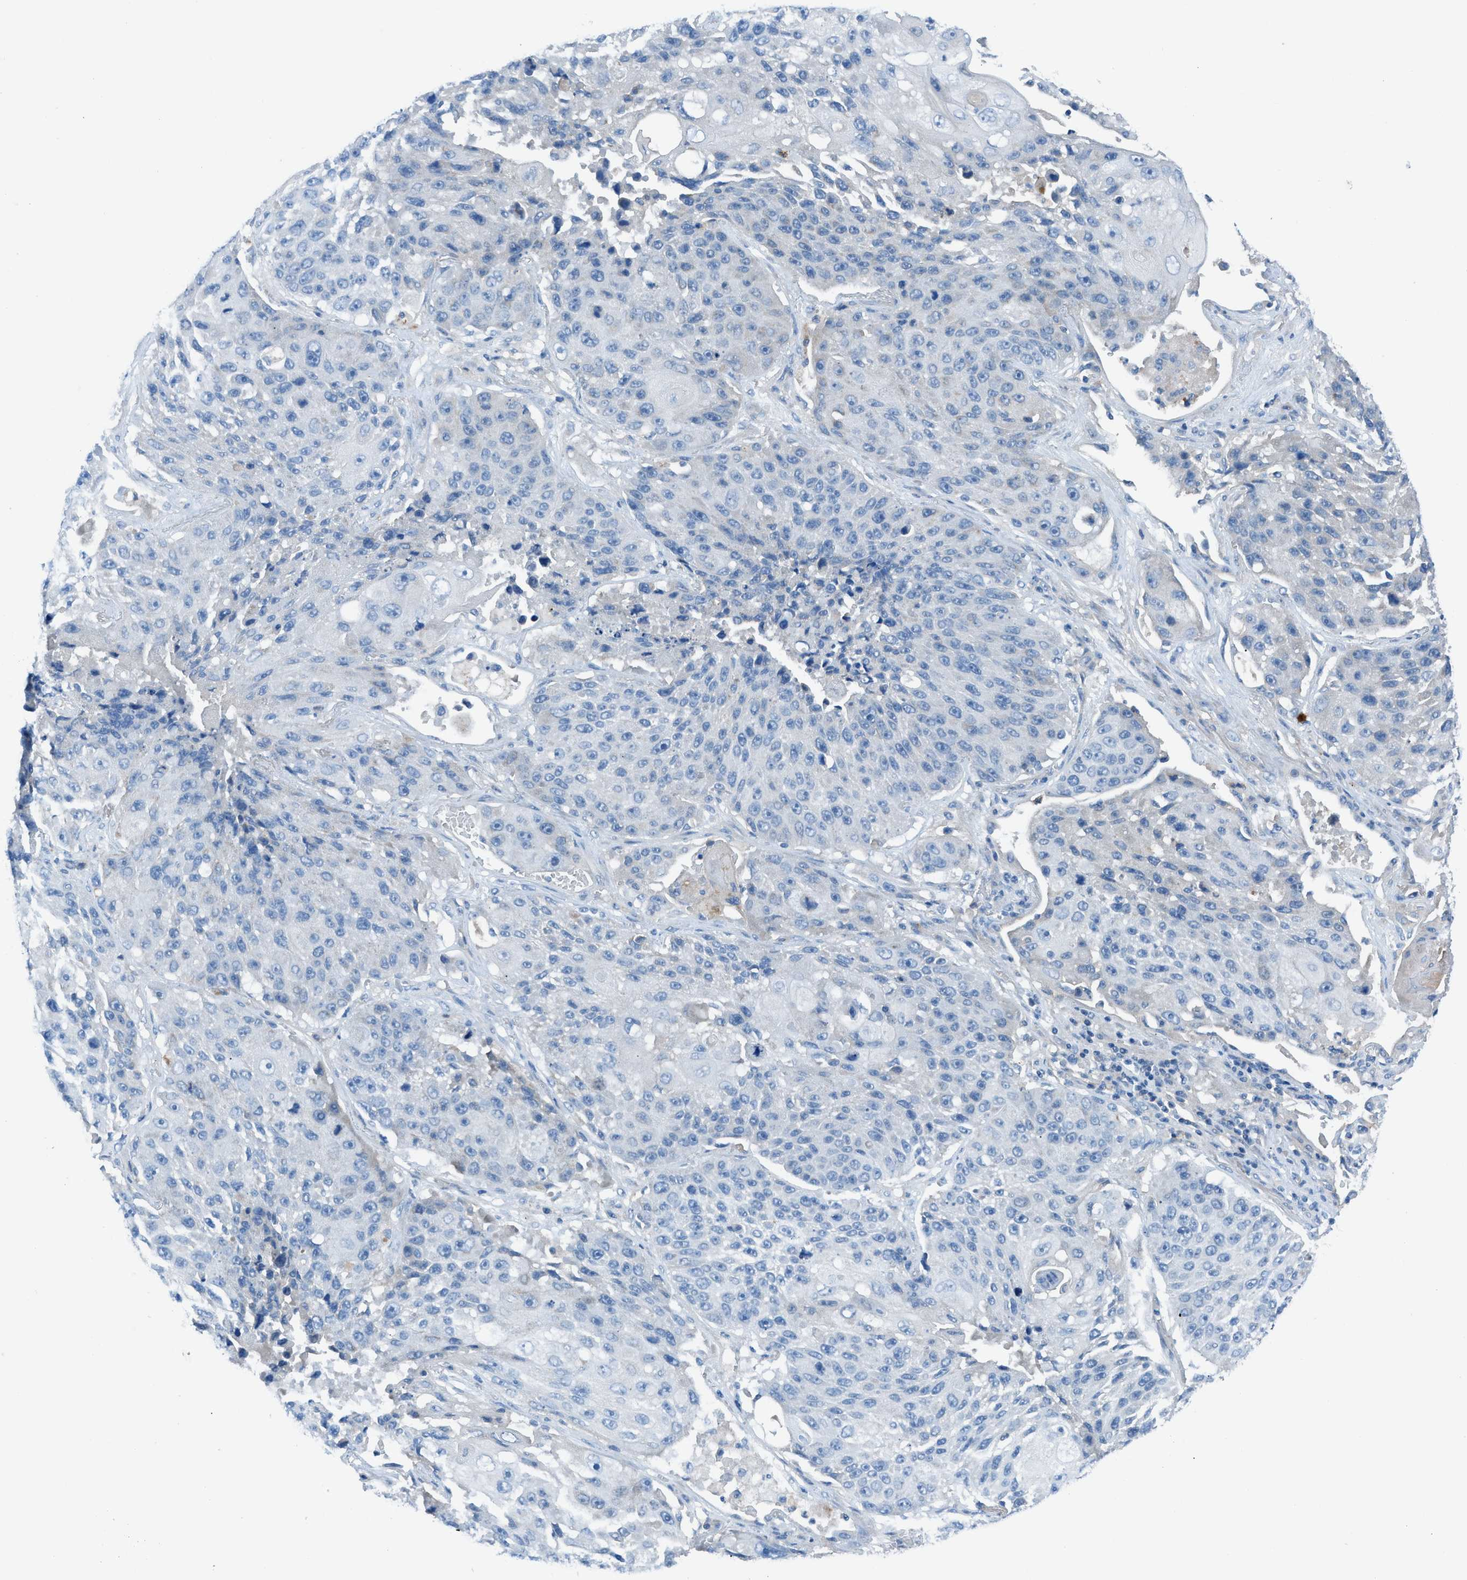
{"staining": {"intensity": "negative", "quantity": "none", "location": "none"}, "tissue": "lung cancer", "cell_type": "Tumor cells", "image_type": "cancer", "snomed": [{"axis": "morphology", "description": "Squamous cell carcinoma, NOS"}, {"axis": "topography", "description": "Lung"}], "caption": "The photomicrograph demonstrates no significant positivity in tumor cells of lung squamous cell carcinoma. Nuclei are stained in blue.", "gene": "C5AR2", "patient": {"sex": "male", "age": 61}}